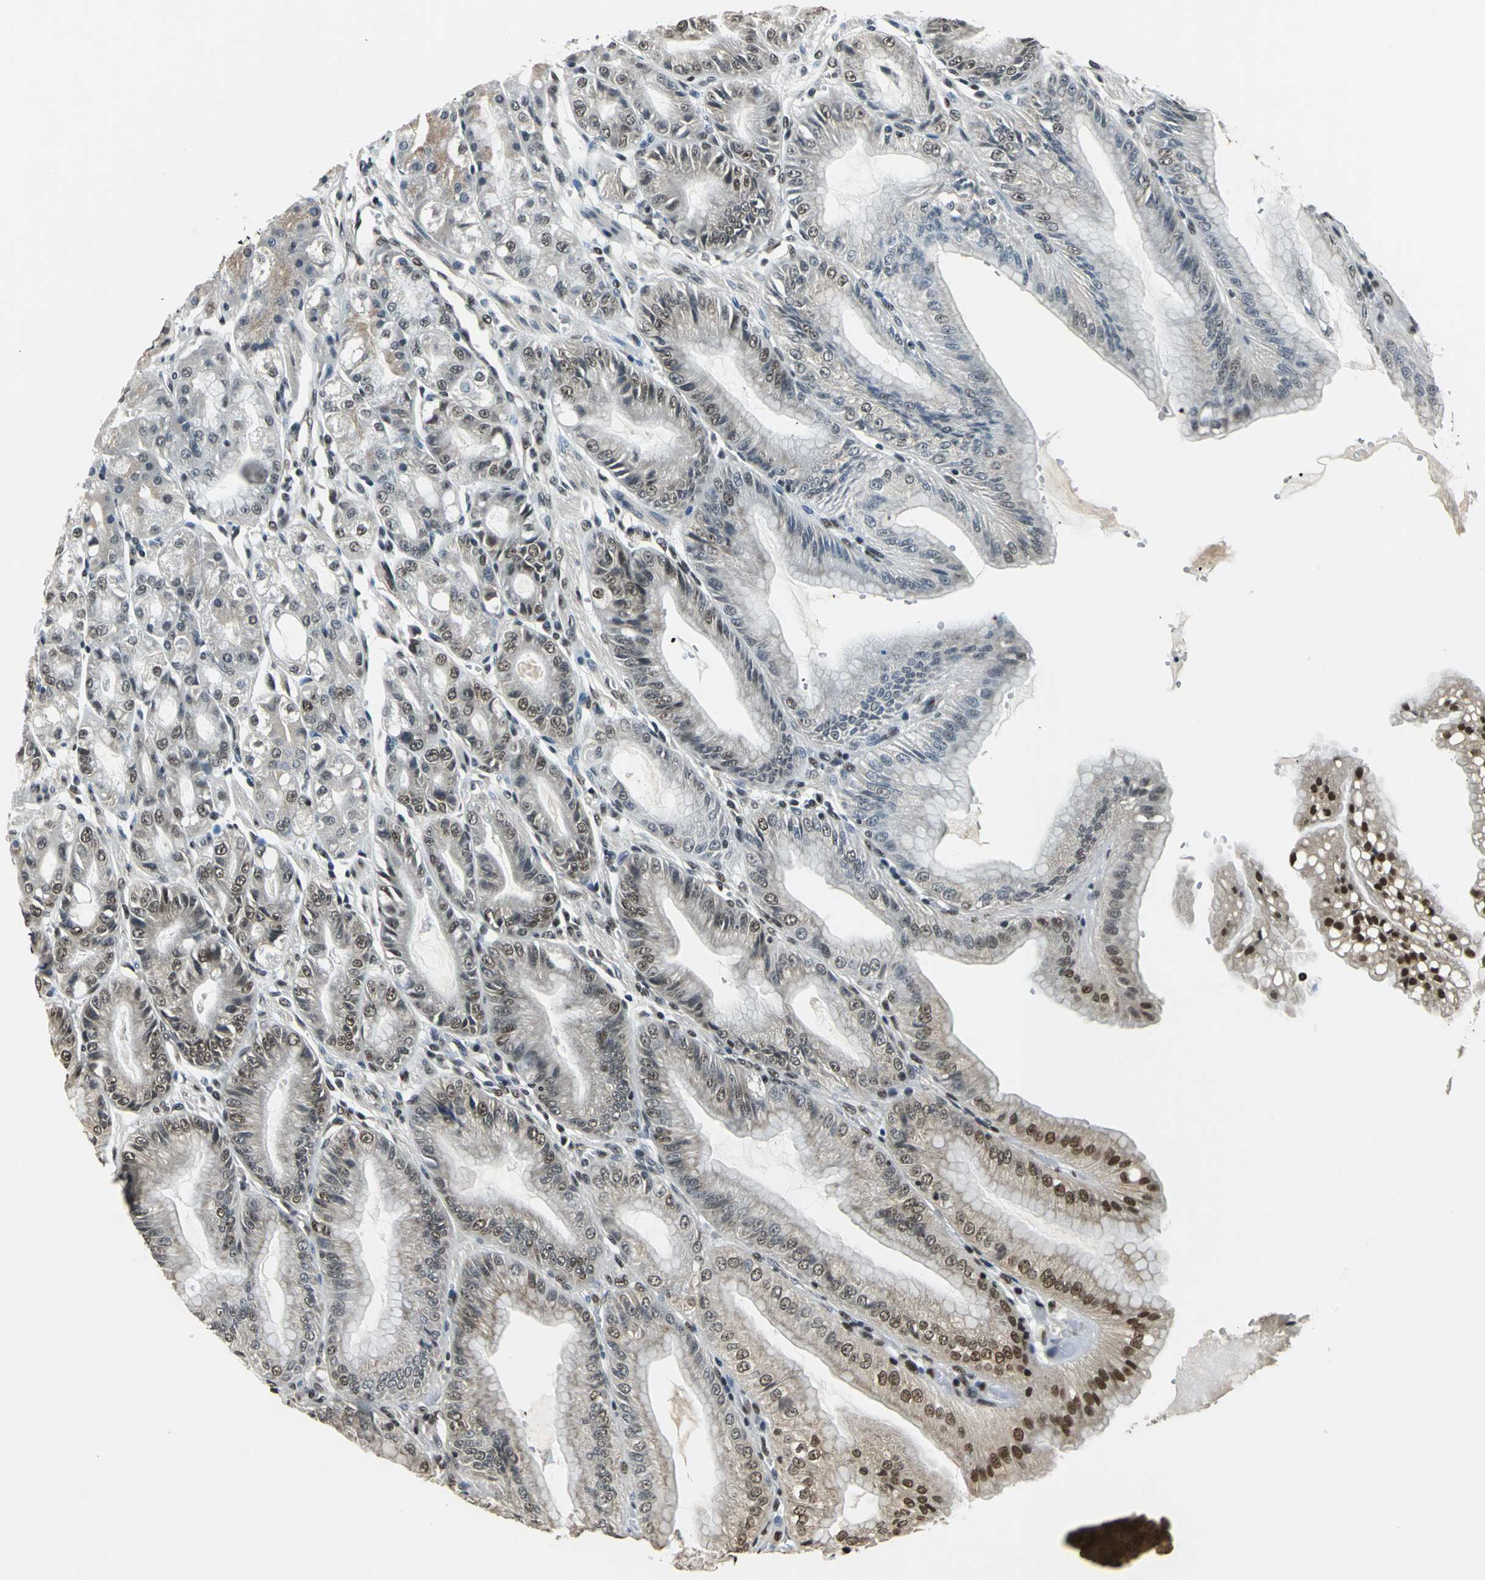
{"staining": {"intensity": "strong", "quantity": ">75%", "location": "nuclear"}, "tissue": "stomach", "cell_type": "Glandular cells", "image_type": "normal", "snomed": [{"axis": "morphology", "description": "Normal tissue, NOS"}, {"axis": "topography", "description": "Stomach, lower"}], "caption": "Glandular cells display high levels of strong nuclear positivity in about >75% of cells in normal stomach.", "gene": "RBM14", "patient": {"sex": "male", "age": 71}}